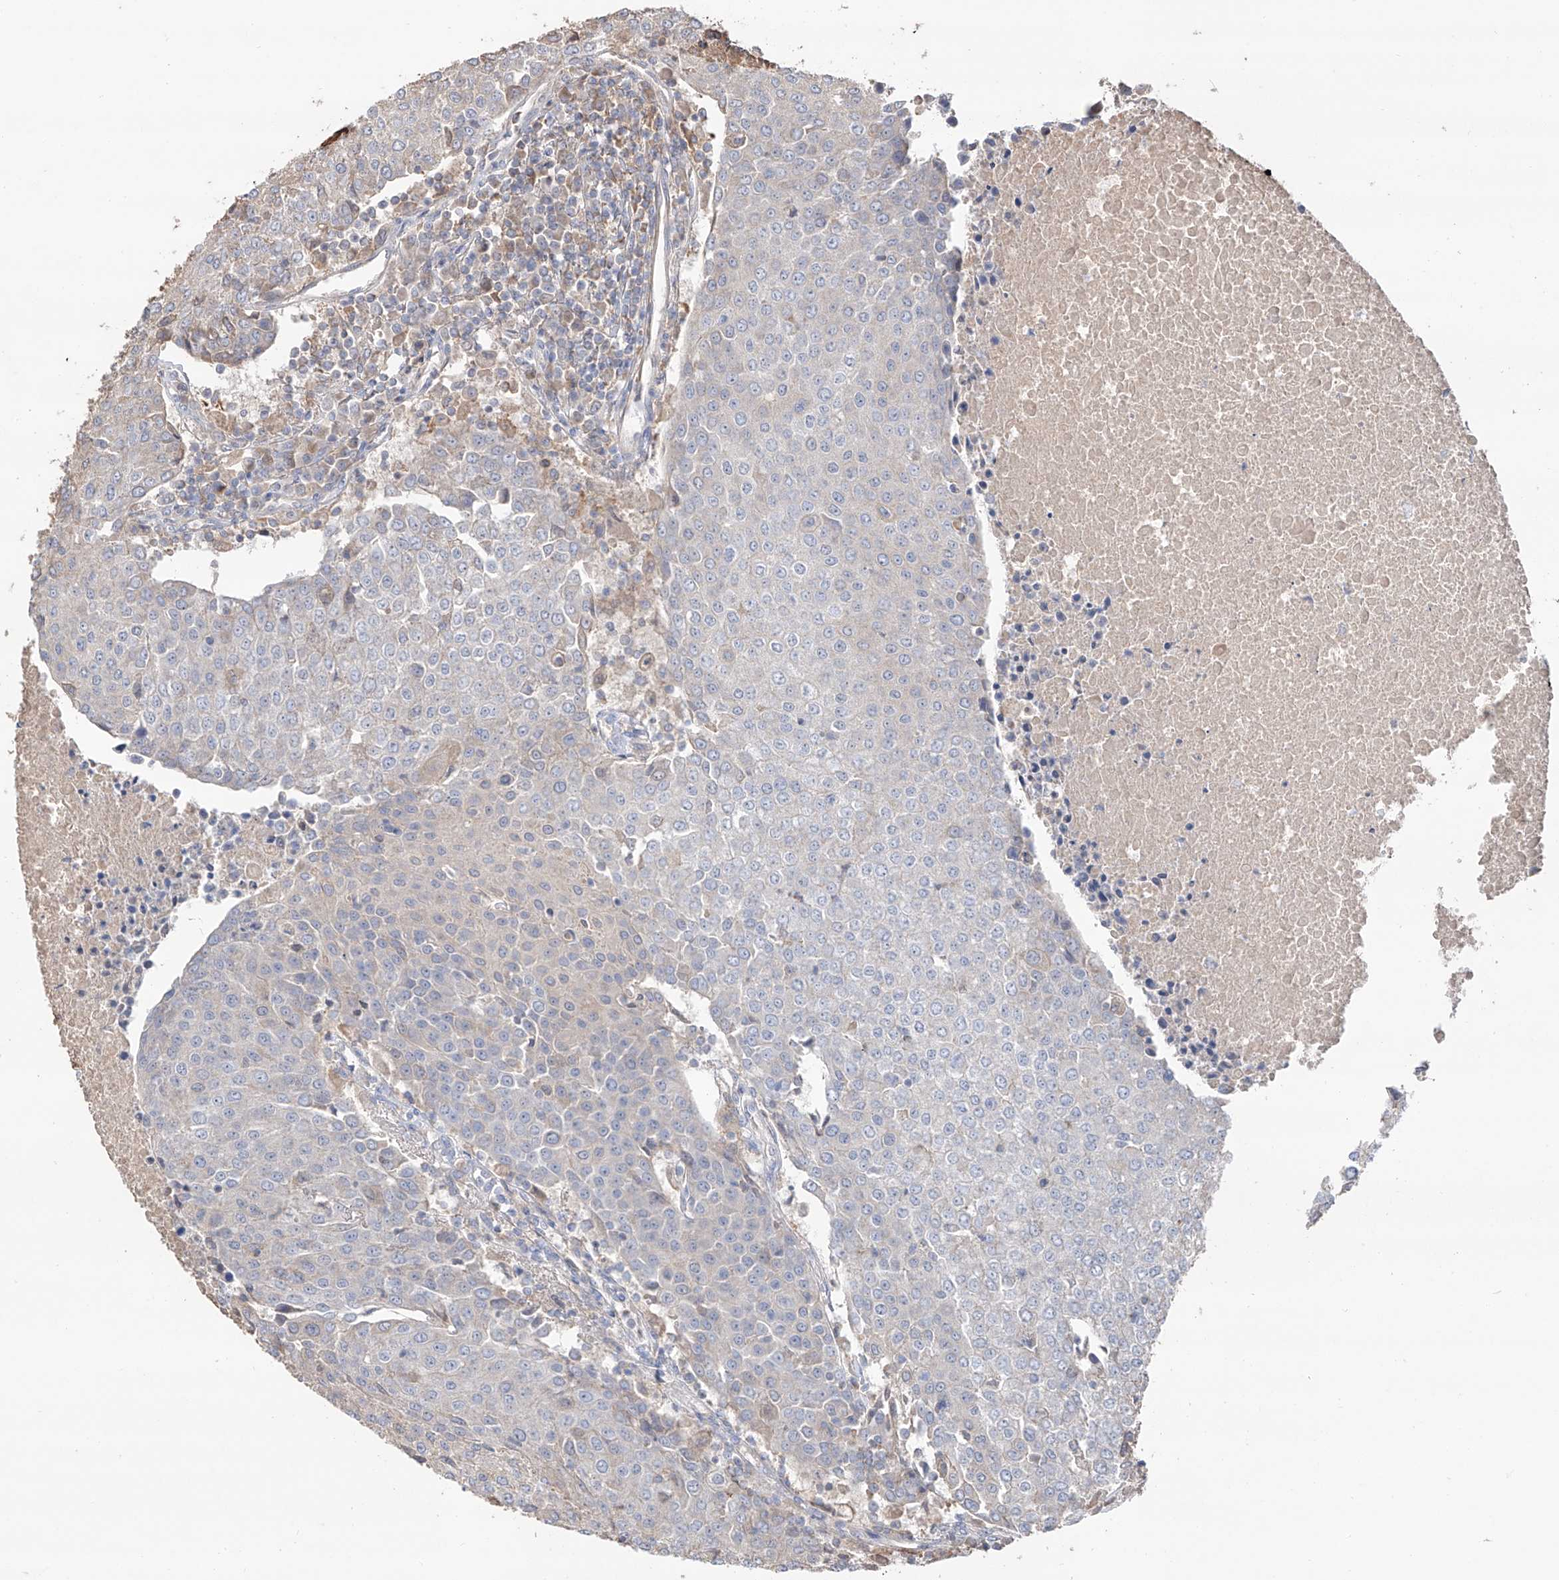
{"staining": {"intensity": "negative", "quantity": "none", "location": "none"}, "tissue": "urothelial cancer", "cell_type": "Tumor cells", "image_type": "cancer", "snomed": [{"axis": "morphology", "description": "Urothelial carcinoma, High grade"}, {"axis": "topography", "description": "Urinary bladder"}], "caption": "Tumor cells are negative for brown protein staining in high-grade urothelial carcinoma. Brightfield microscopy of immunohistochemistry stained with DAB (3,3'-diaminobenzidine) (brown) and hematoxylin (blue), captured at high magnification.", "gene": "EDN1", "patient": {"sex": "female", "age": 85}}